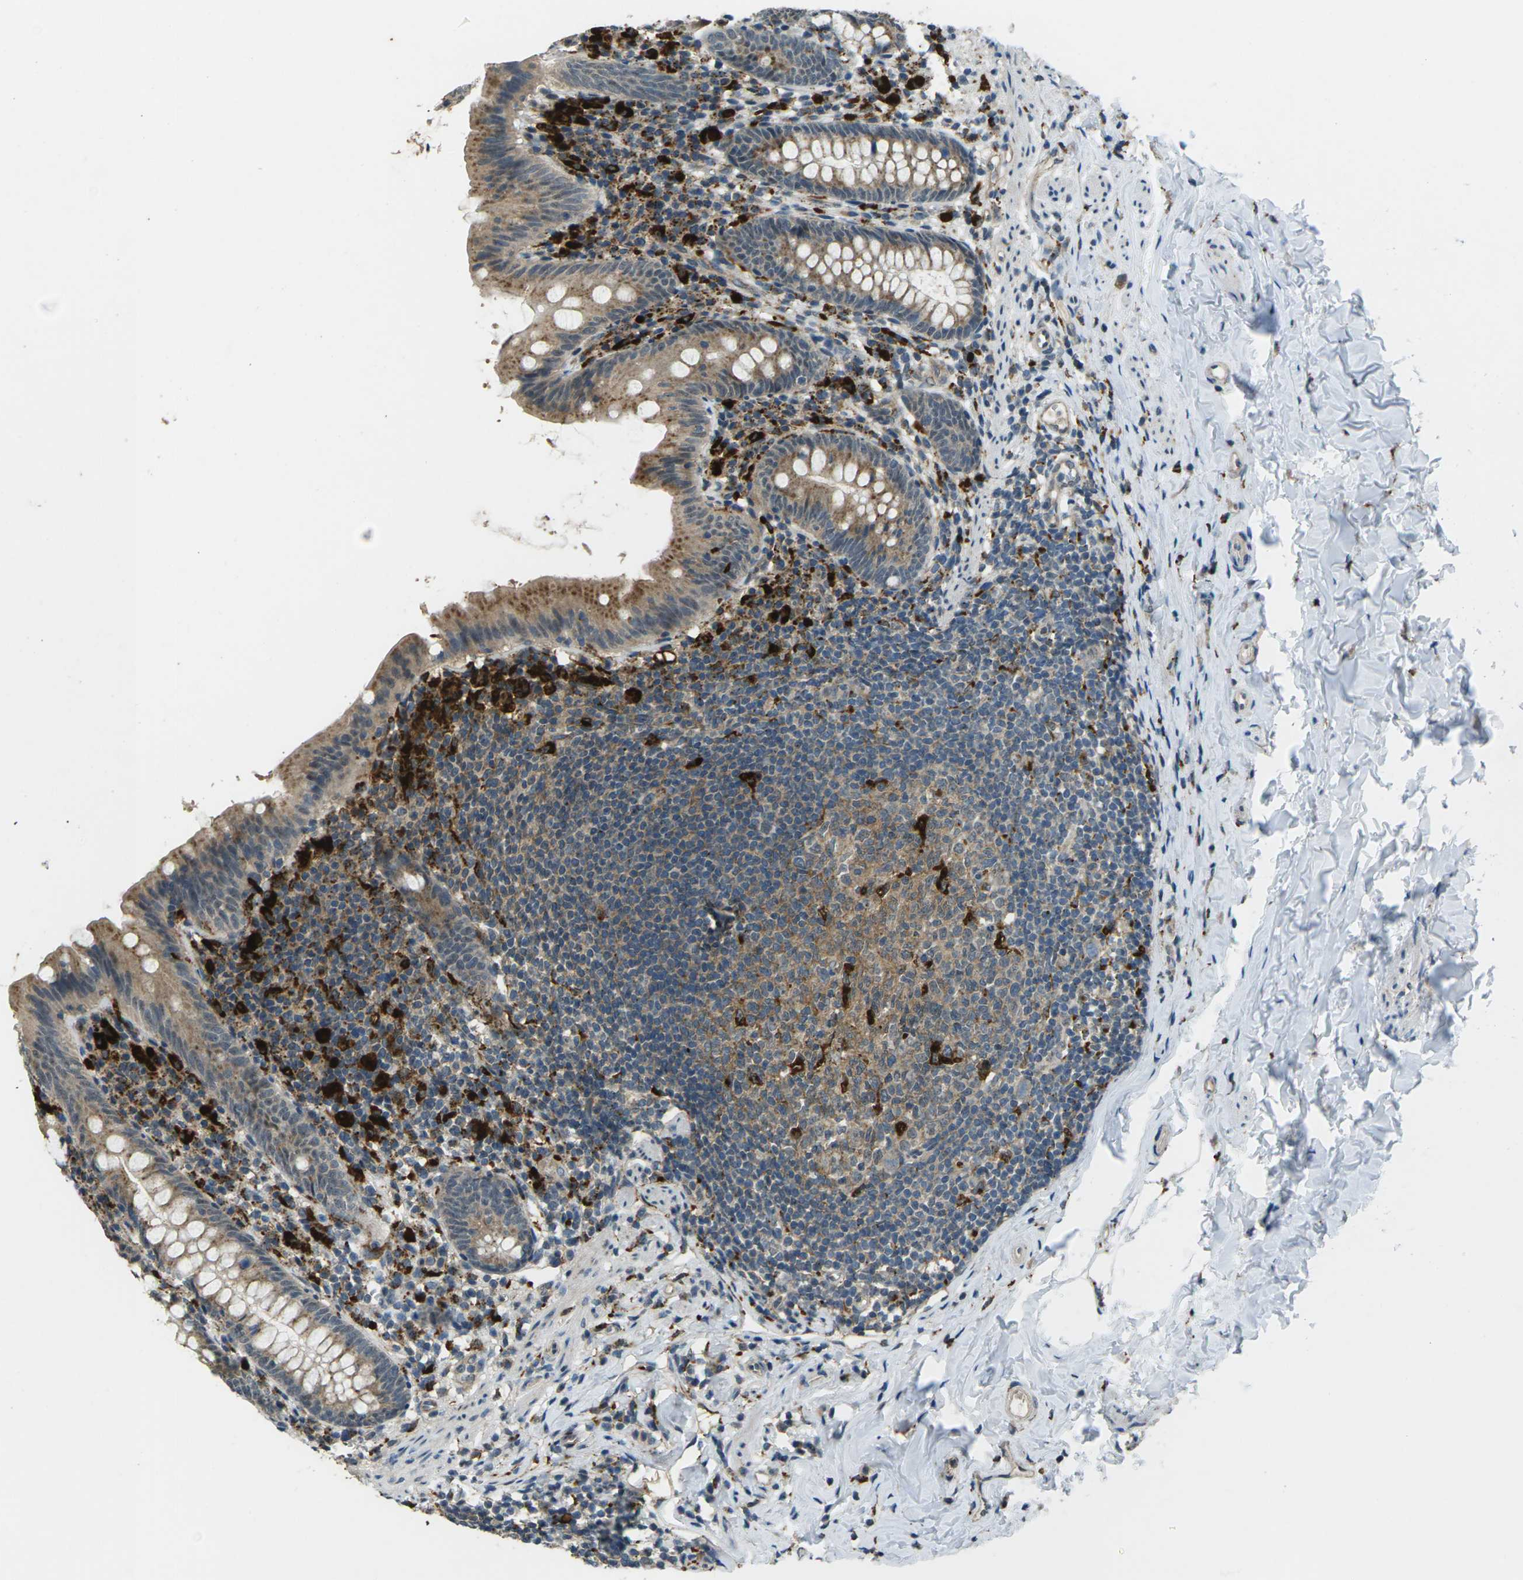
{"staining": {"intensity": "moderate", "quantity": ">75%", "location": "cytoplasmic/membranous"}, "tissue": "appendix", "cell_type": "Glandular cells", "image_type": "normal", "snomed": [{"axis": "morphology", "description": "Normal tissue, NOS"}, {"axis": "topography", "description": "Appendix"}], "caption": "Immunohistochemistry image of unremarkable appendix: human appendix stained using IHC displays medium levels of moderate protein expression localized specifically in the cytoplasmic/membranous of glandular cells, appearing as a cytoplasmic/membranous brown color.", "gene": "SLC31A2", "patient": {"sex": "male", "age": 52}}